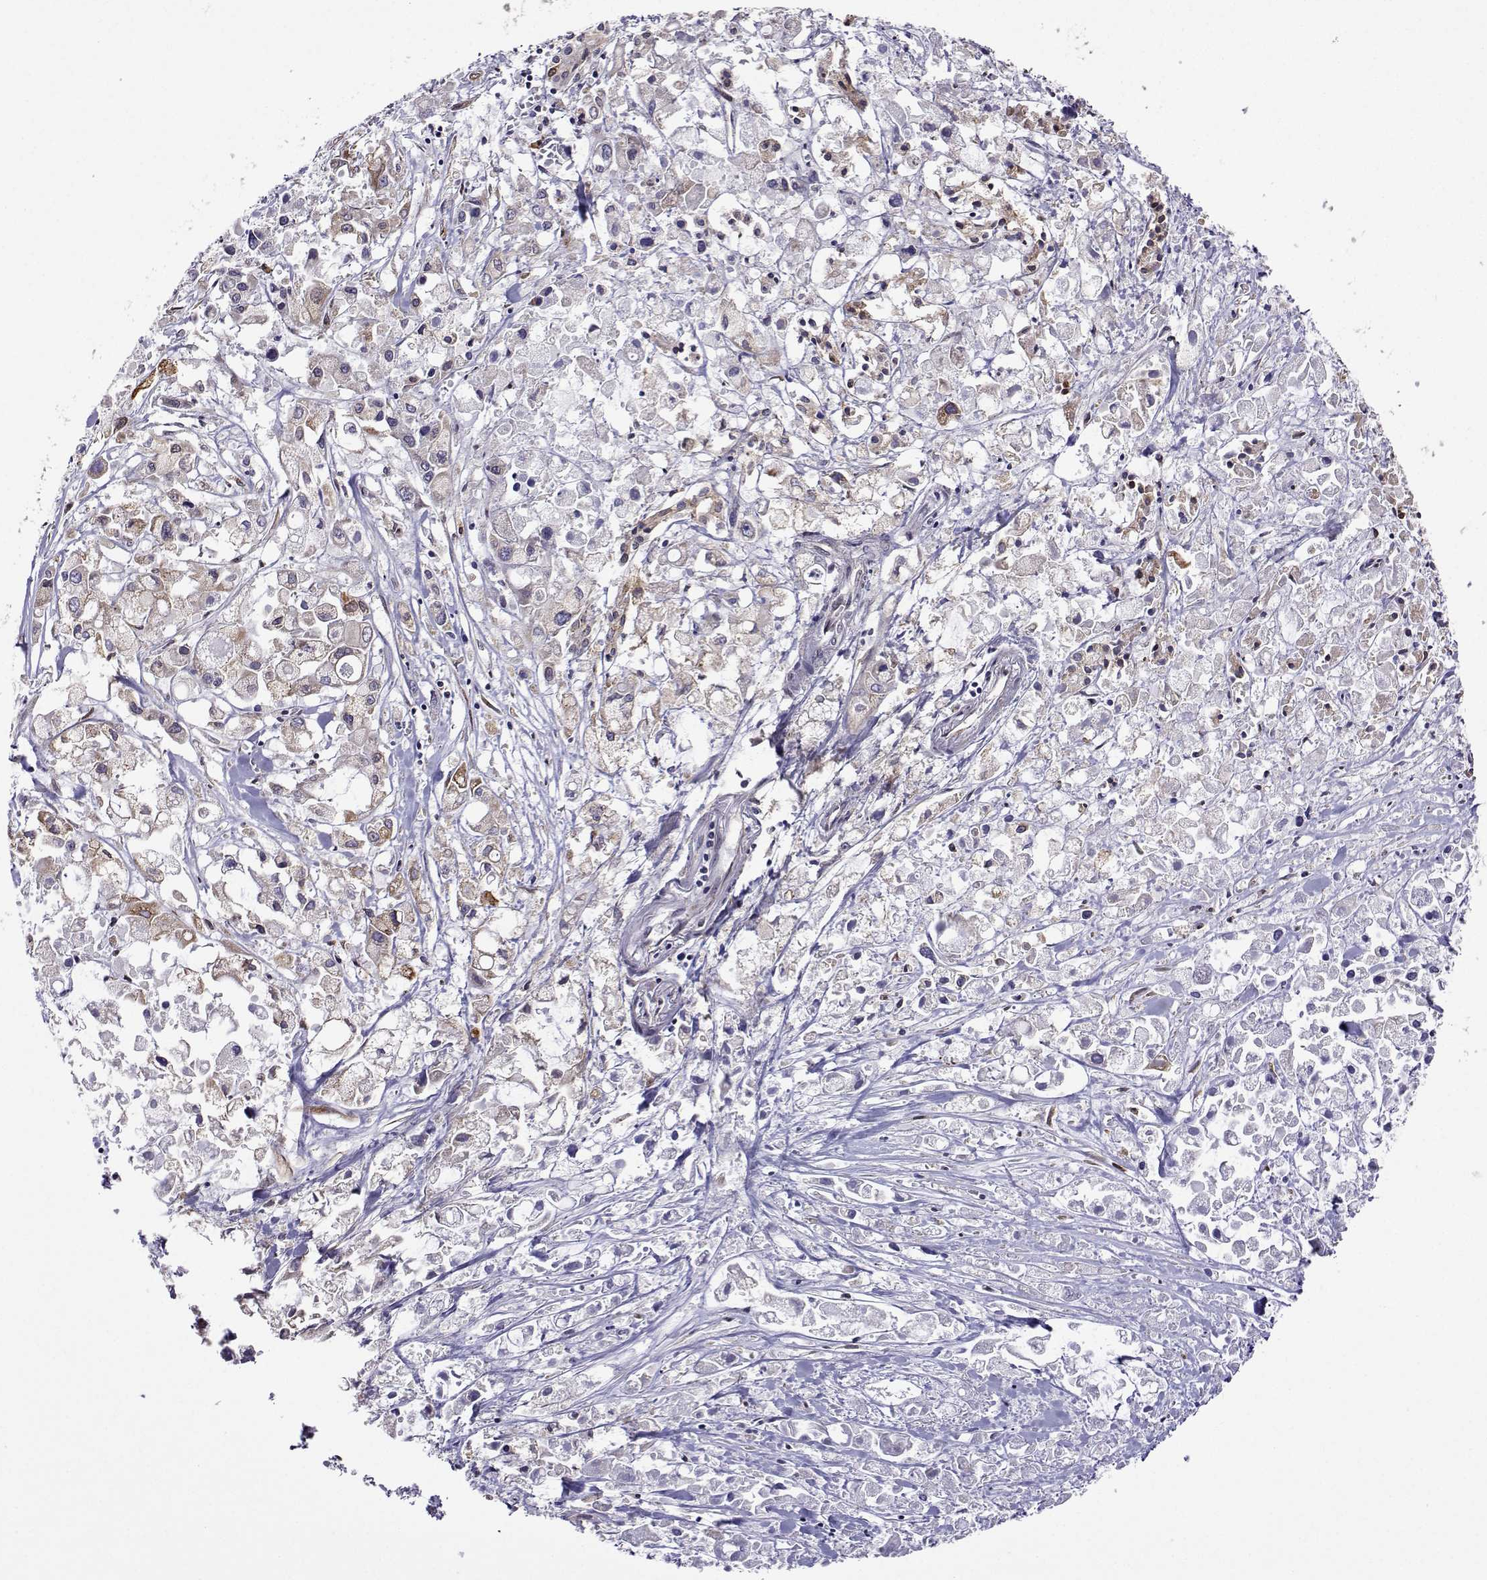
{"staining": {"intensity": "negative", "quantity": "none", "location": "none"}, "tissue": "pancreatic cancer", "cell_type": "Tumor cells", "image_type": "cancer", "snomed": [{"axis": "morphology", "description": "Adenocarcinoma, NOS"}, {"axis": "topography", "description": "Pancreas"}], "caption": "The photomicrograph exhibits no significant expression in tumor cells of pancreatic adenocarcinoma.", "gene": "PGRMC2", "patient": {"sex": "male", "age": 71}}